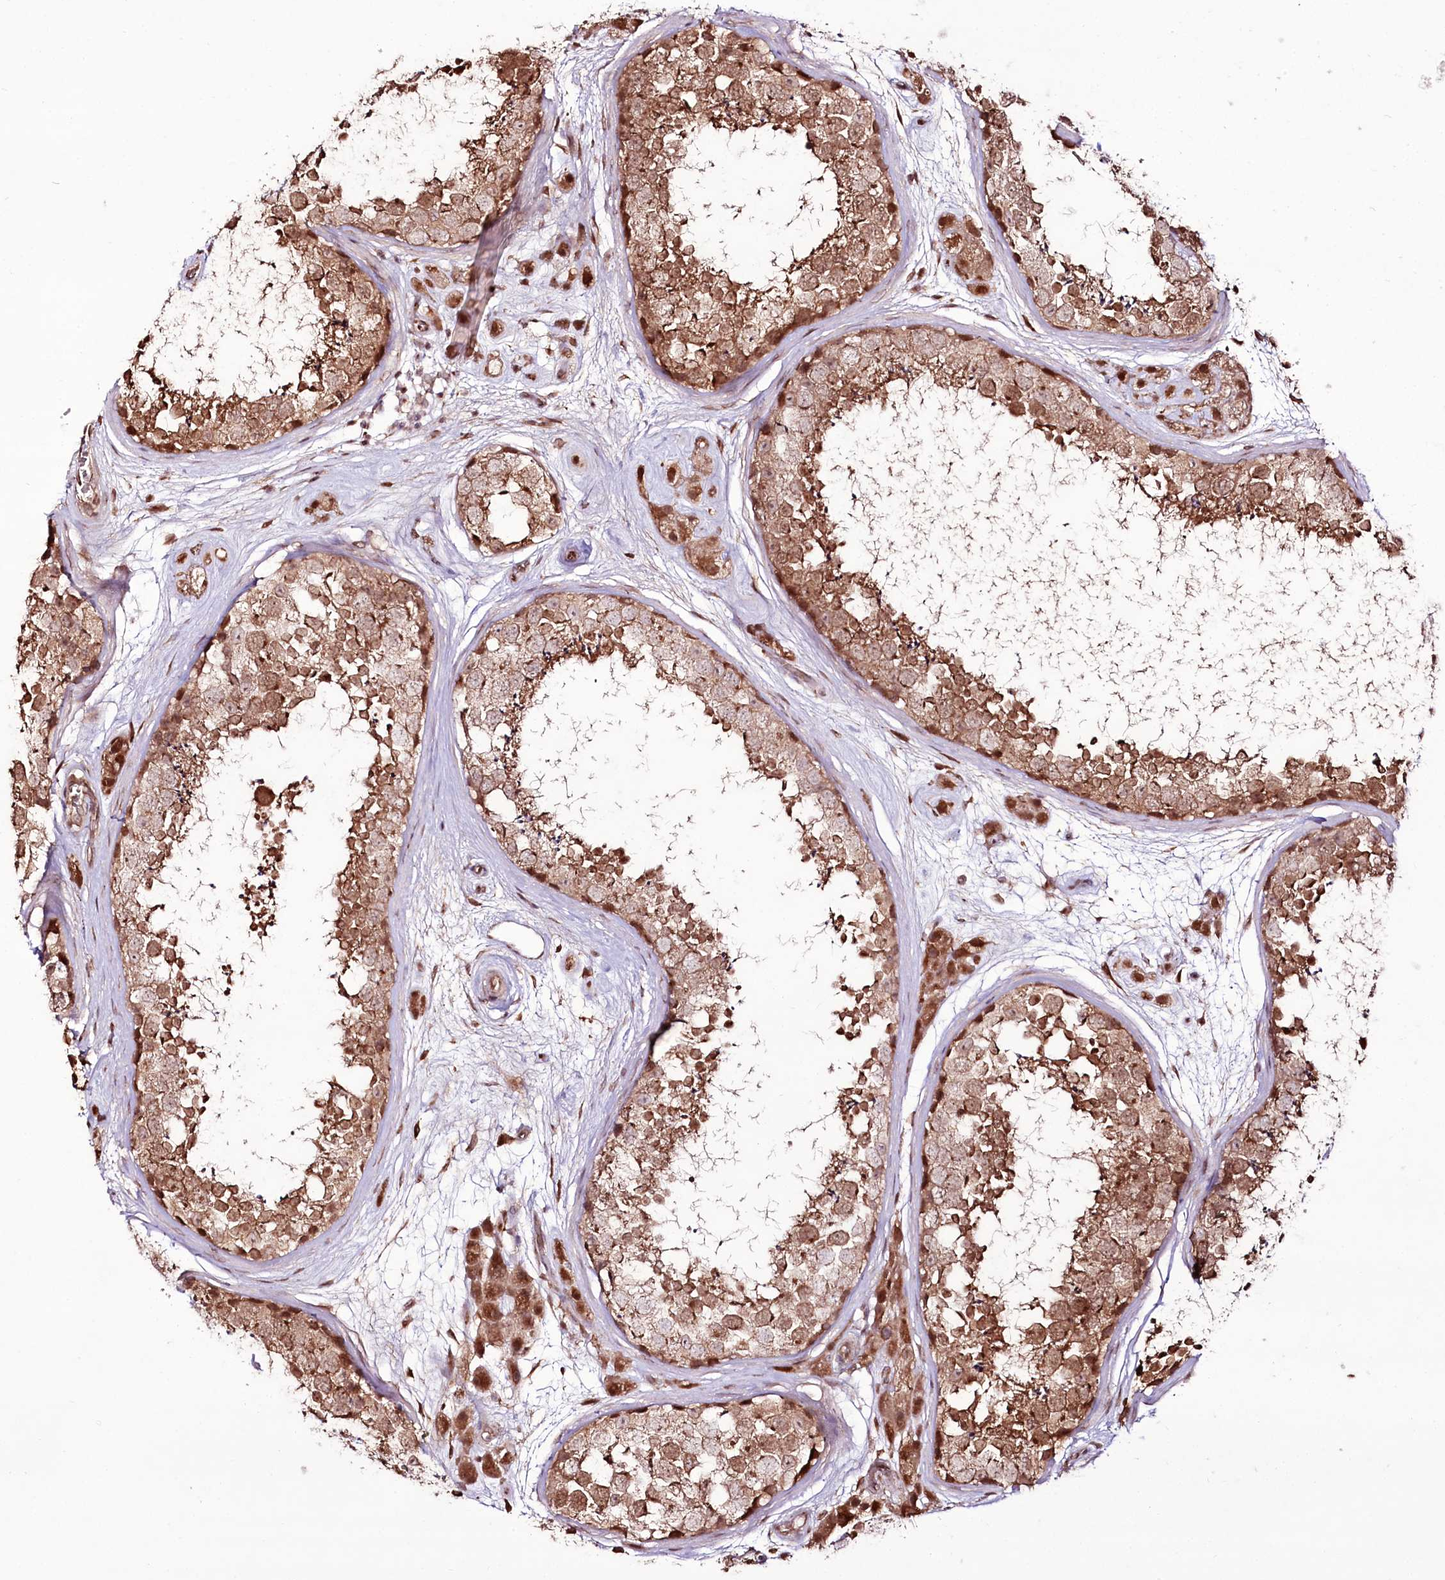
{"staining": {"intensity": "moderate", "quantity": ">75%", "location": "cytoplasmic/membranous,nuclear"}, "tissue": "testis", "cell_type": "Cells in seminiferous ducts", "image_type": "normal", "snomed": [{"axis": "morphology", "description": "Normal tissue, NOS"}, {"axis": "topography", "description": "Testis"}], "caption": "A brown stain shows moderate cytoplasmic/membranous,nuclear staining of a protein in cells in seminiferous ducts of benign human testis.", "gene": "REXO2", "patient": {"sex": "male", "age": 56}}